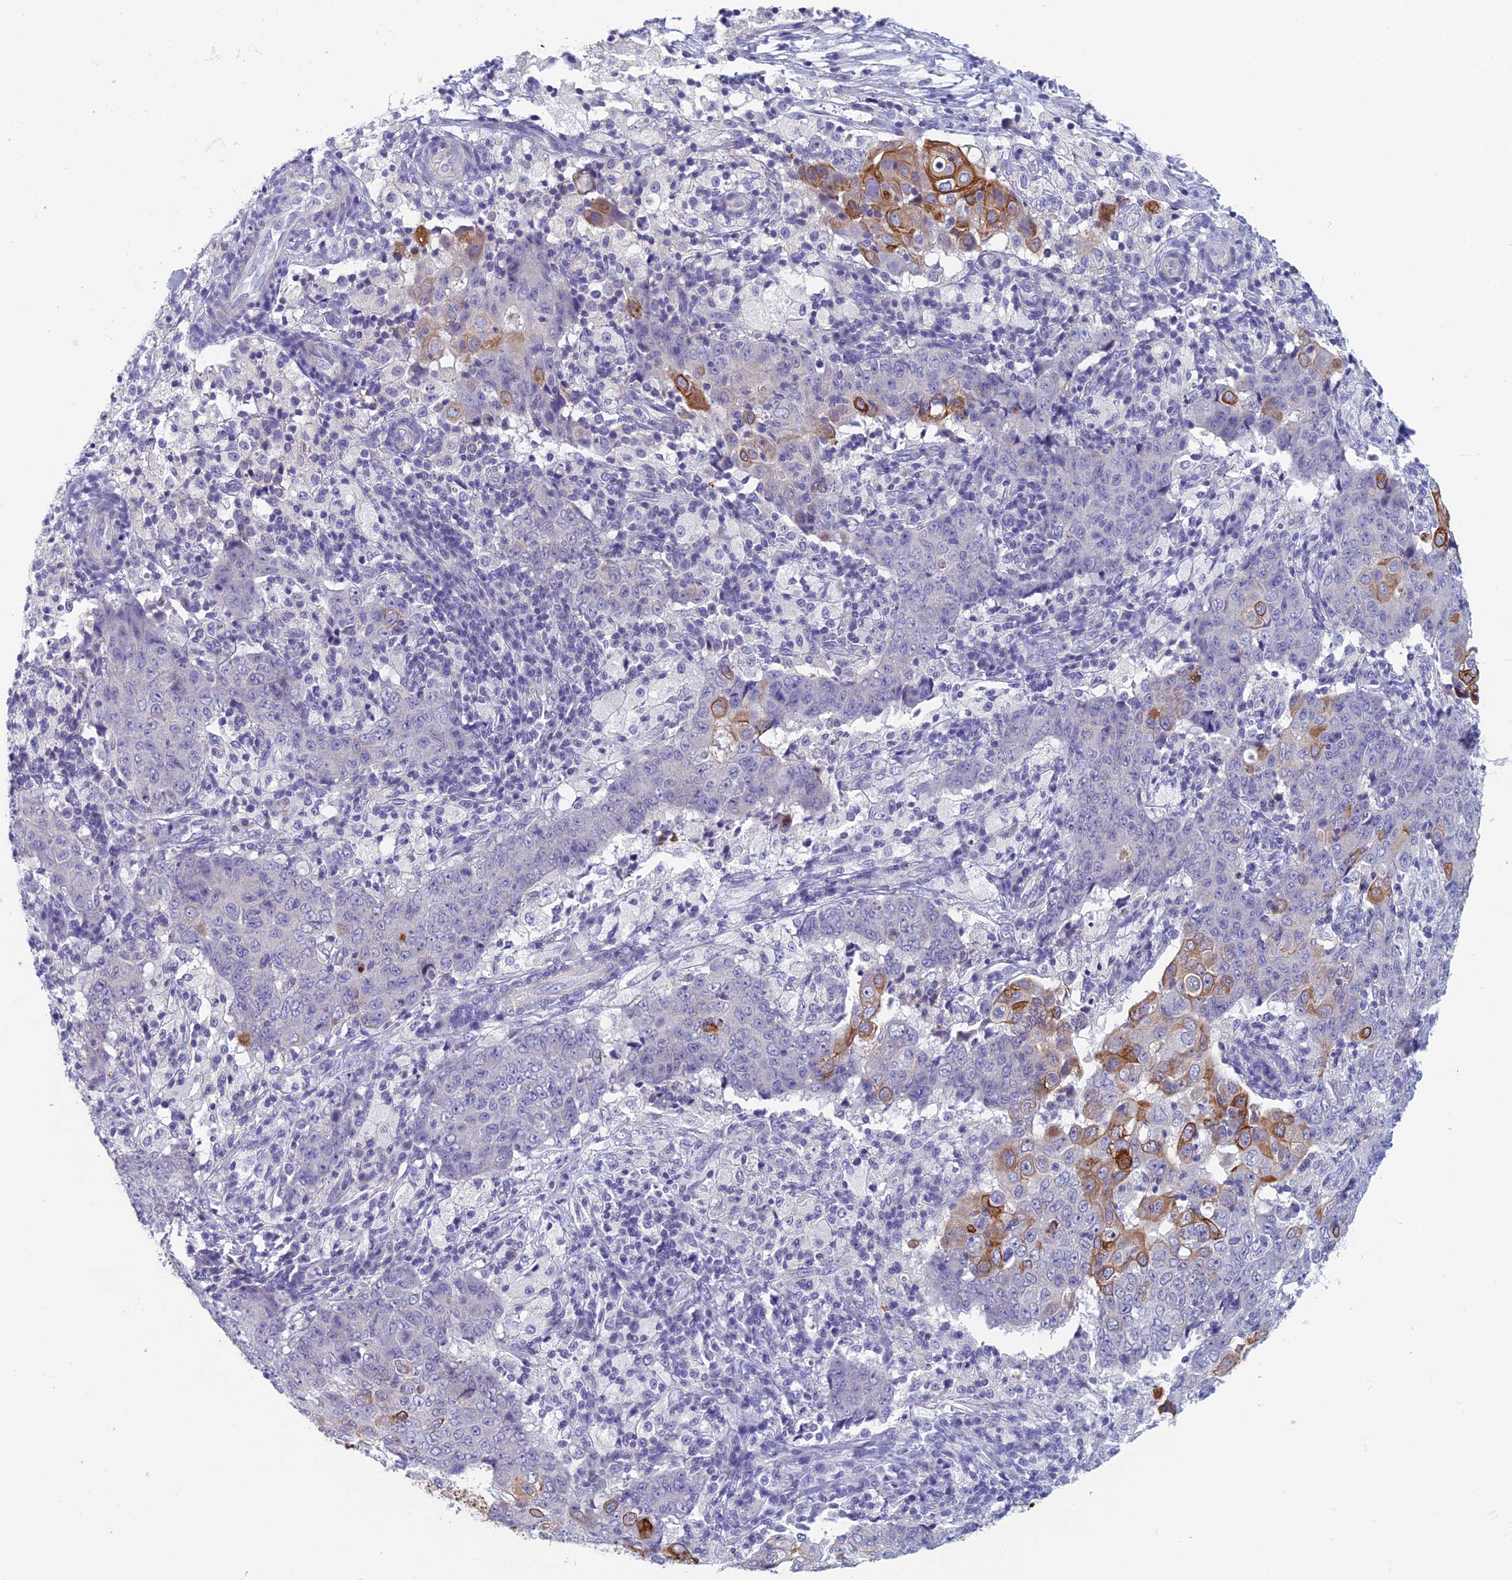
{"staining": {"intensity": "moderate", "quantity": "<25%", "location": "cytoplasmic/membranous"}, "tissue": "ovarian cancer", "cell_type": "Tumor cells", "image_type": "cancer", "snomed": [{"axis": "morphology", "description": "Carcinoma, endometroid"}, {"axis": "topography", "description": "Ovary"}], "caption": "Moderate cytoplasmic/membranous expression is appreciated in approximately <25% of tumor cells in ovarian endometroid carcinoma.", "gene": "RBM41", "patient": {"sex": "female", "age": 42}}